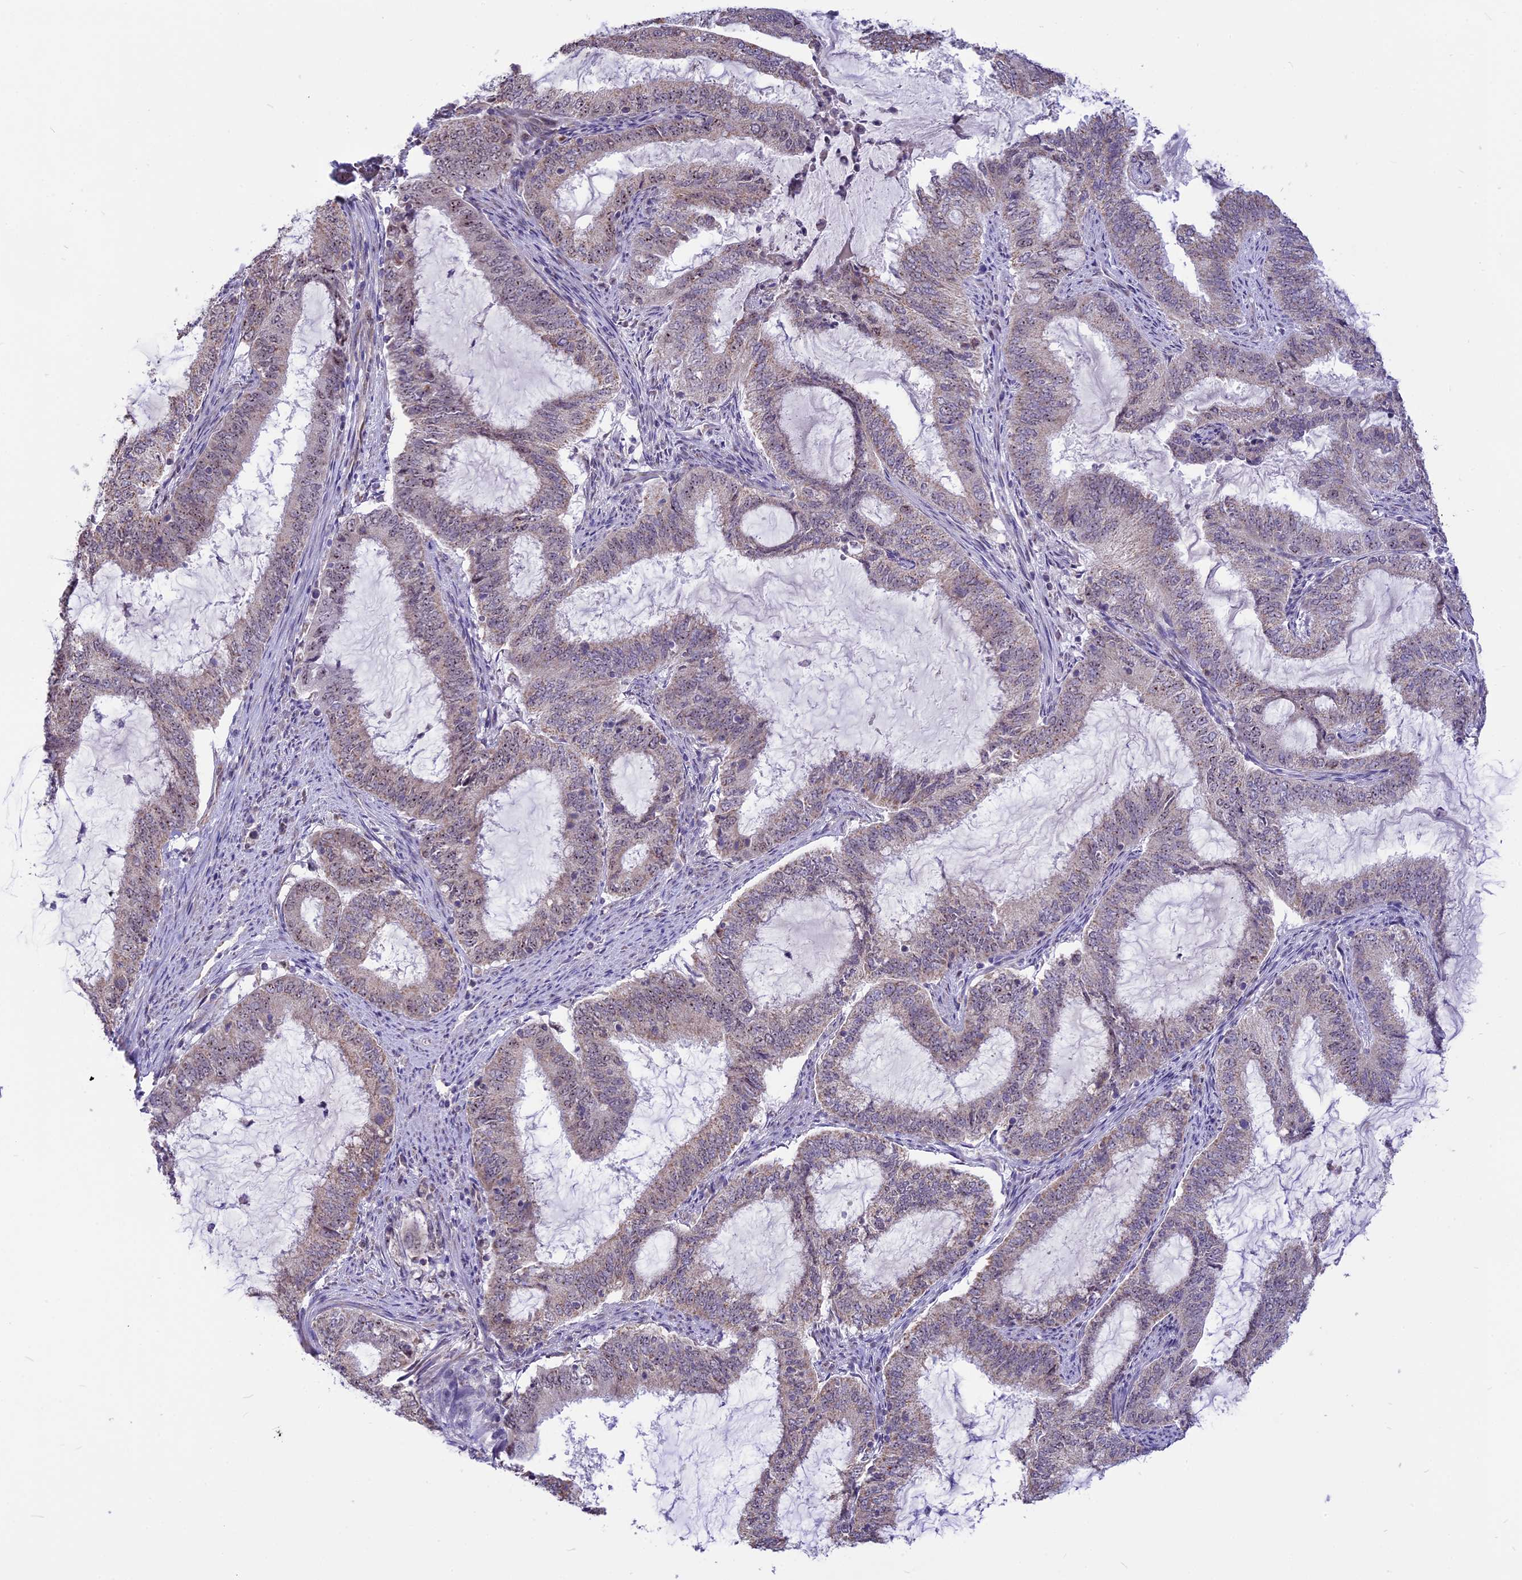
{"staining": {"intensity": "weak", "quantity": "25%-75%", "location": "cytoplasmic/membranous,nuclear"}, "tissue": "endometrial cancer", "cell_type": "Tumor cells", "image_type": "cancer", "snomed": [{"axis": "morphology", "description": "Adenocarcinoma, NOS"}, {"axis": "topography", "description": "Endometrium"}], "caption": "The histopathology image demonstrates immunohistochemical staining of endometrial cancer (adenocarcinoma). There is weak cytoplasmic/membranous and nuclear expression is present in approximately 25%-75% of tumor cells. (DAB IHC, brown staining for protein, blue staining for nuclei).", "gene": "CMSS1", "patient": {"sex": "female", "age": 51}}